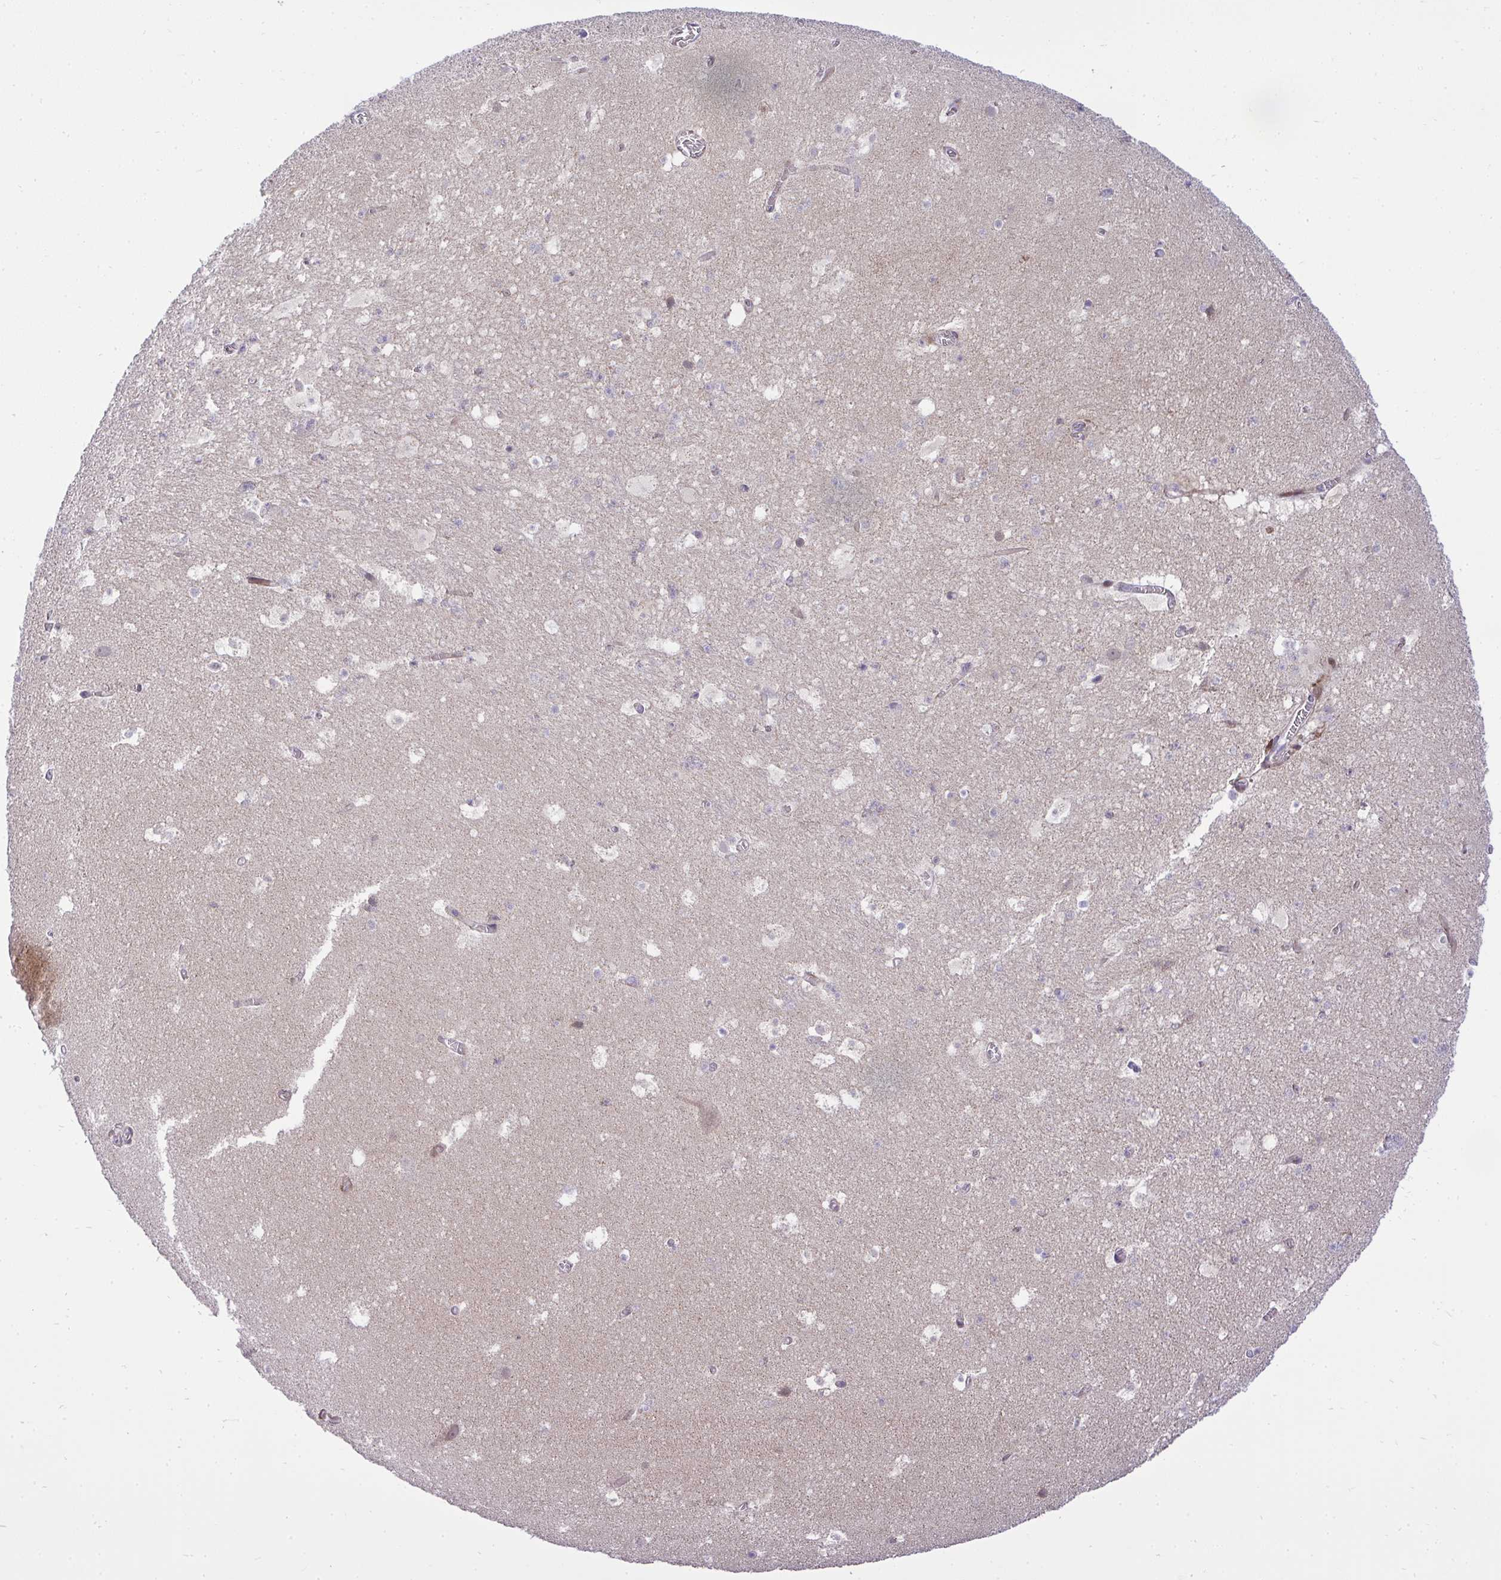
{"staining": {"intensity": "negative", "quantity": "none", "location": "none"}, "tissue": "hippocampus", "cell_type": "Glial cells", "image_type": "normal", "snomed": [{"axis": "morphology", "description": "Normal tissue, NOS"}, {"axis": "topography", "description": "Hippocampus"}], "caption": "An IHC image of normal hippocampus is shown. There is no staining in glial cells of hippocampus. (DAB (3,3'-diaminobenzidine) immunohistochemistry (IHC) with hematoxylin counter stain).", "gene": "CASTOR2", "patient": {"sex": "female", "age": 42}}